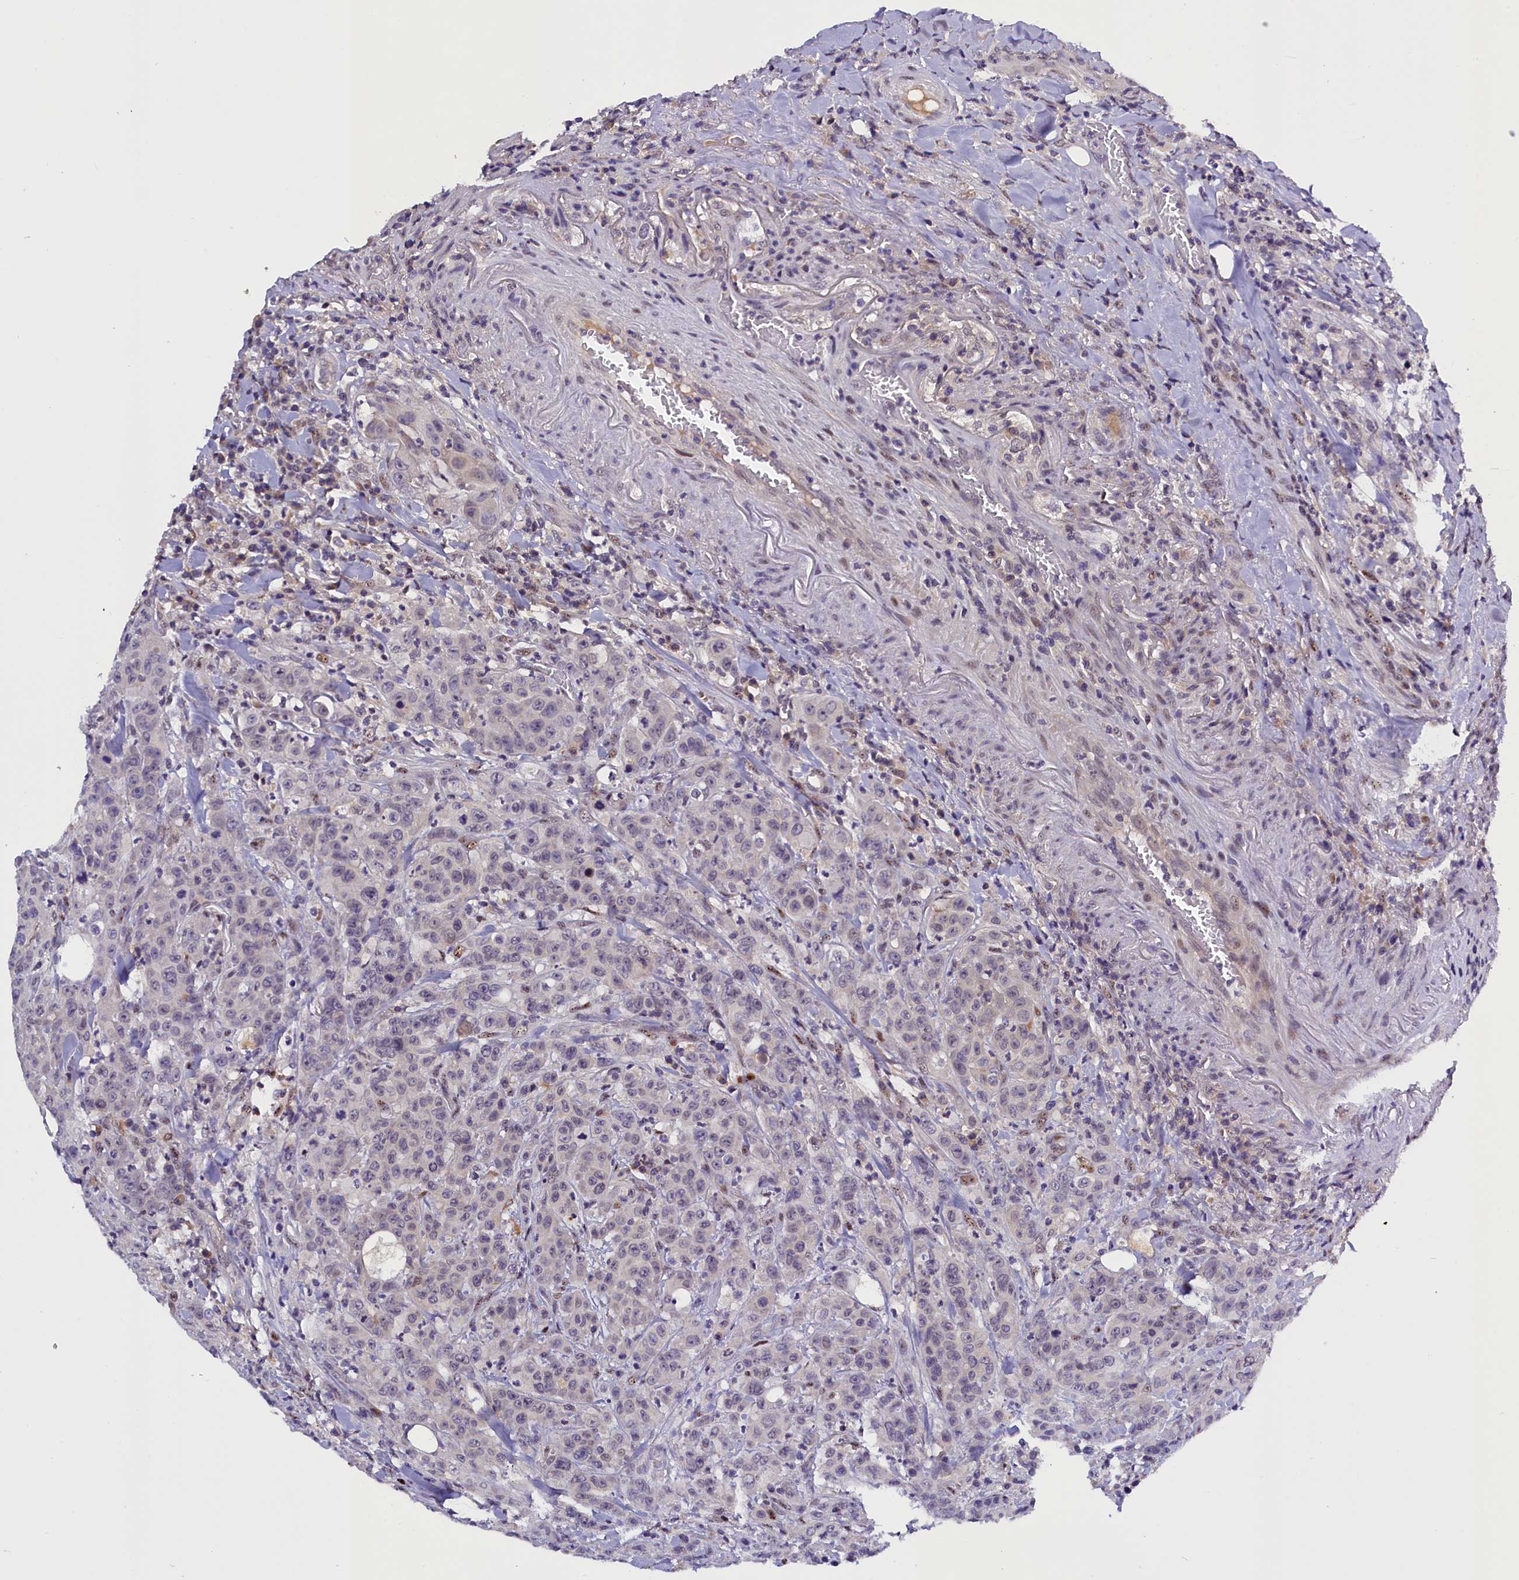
{"staining": {"intensity": "negative", "quantity": "none", "location": "none"}, "tissue": "colorectal cancer", "cell_type": "Tumor cells", "image_type": "cancer", "snomed": [{"axis": "morphology", "description": "Adenocarcinoma, NOS"}, {"axis": "topography", "description": "Colon"}], "caption": "Protein analysis of colorectal cancer (adenocarcinoma) reveals no significant positivity in tumor cells.", "gene": "ENKD1", "patient": {"sex": "male", "age": 62}}